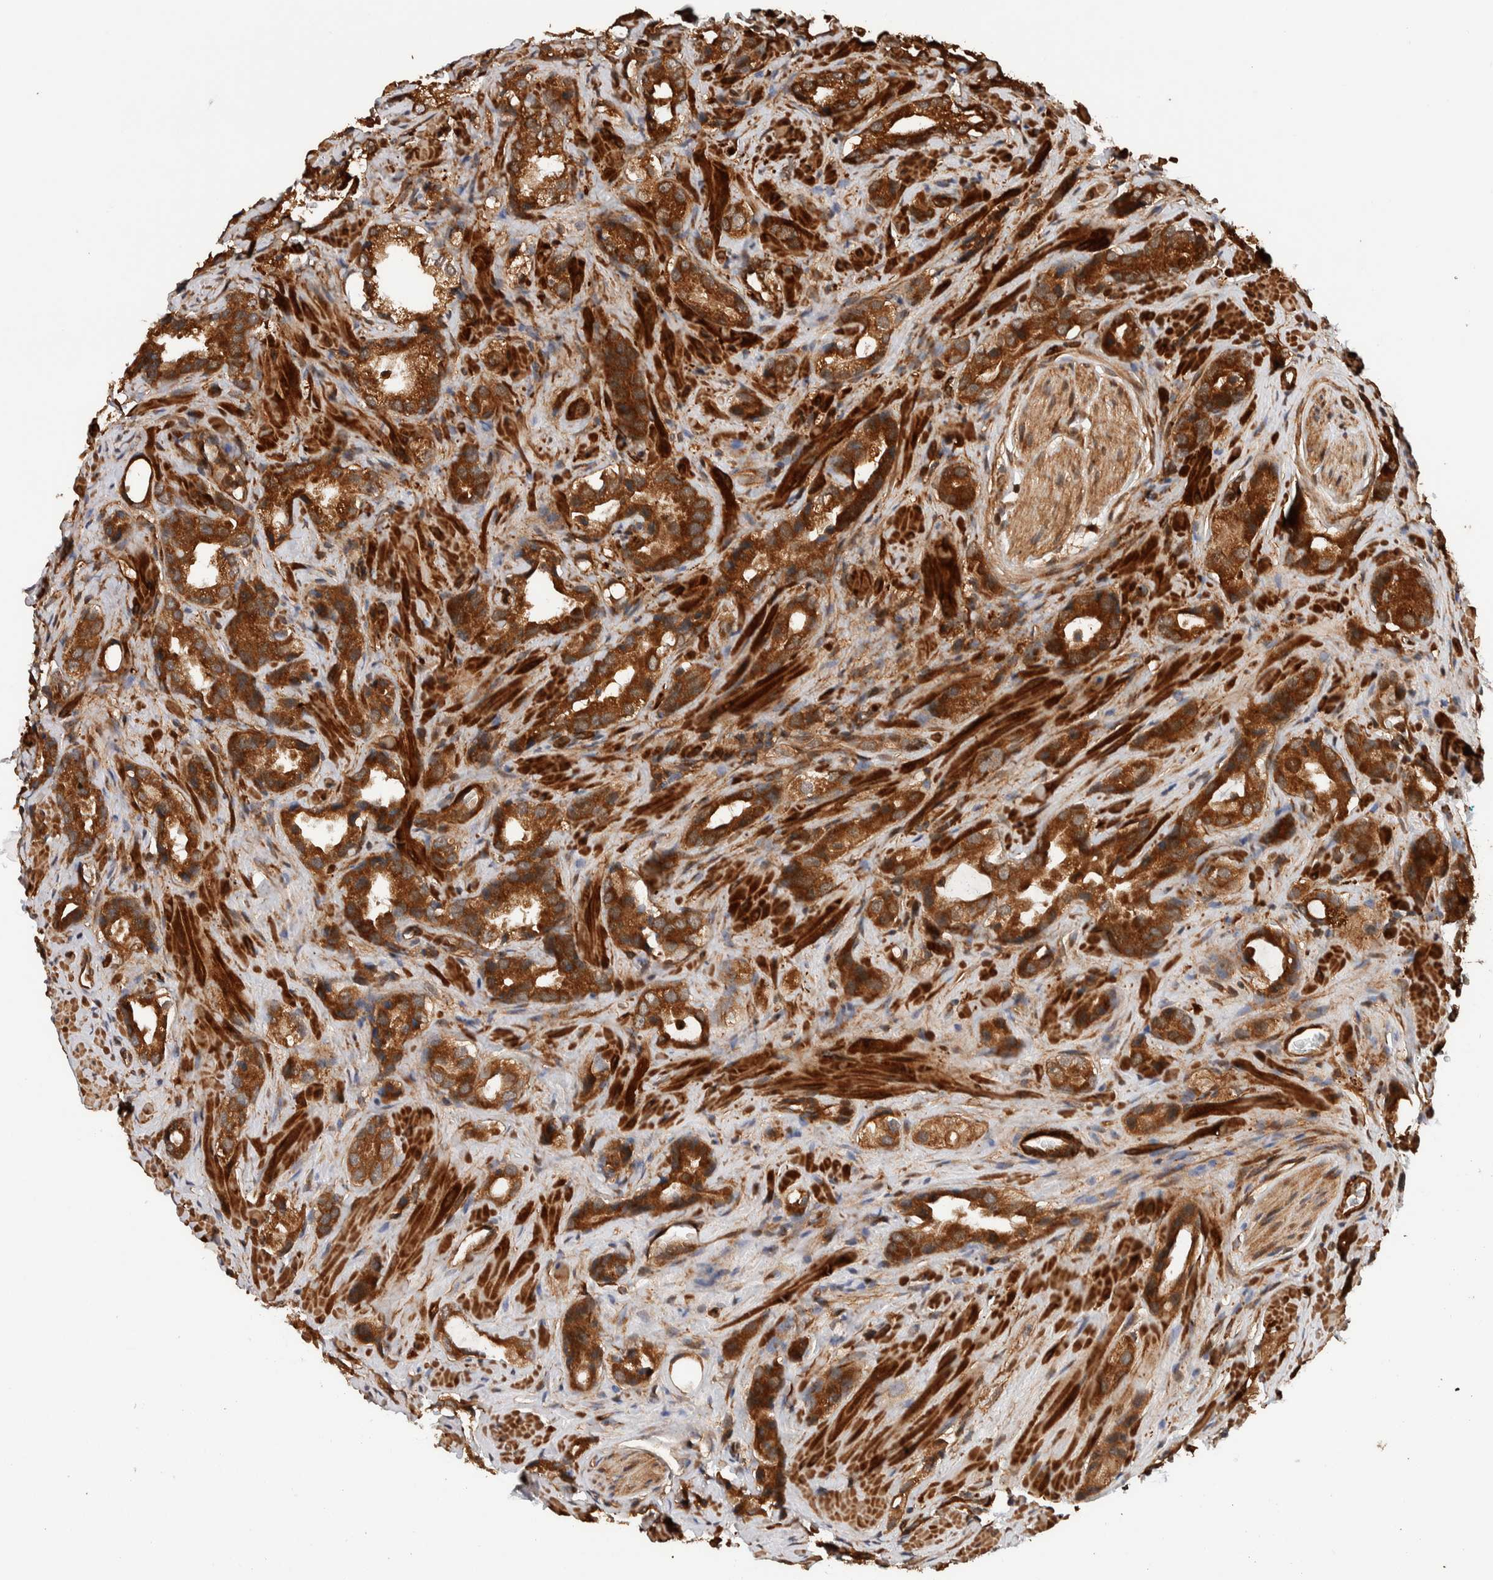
{"staining": {"intensity": "strong", "quantity": "25%-75%", "location": "cytoplasmic/membranous"}, "tissue": "prostate cancer", "cell_type": "Tumor cells", "image_type": "cancer", "snomed": [{"axis": "morphology", "description": "Adenocarcinoma, High grade"}, {"axis": "topography", "description": "Prostate"}], "caption": "About 25%-75% of tumor cells in human high-grade adenocarcinoma (prostate) demonstrate strong cytoplasmic/membranous protein positivity as visualized by brown immunohistochemical staining.", "gene": "SYNRG", "patient": {"sex": "male", "age": 63}}